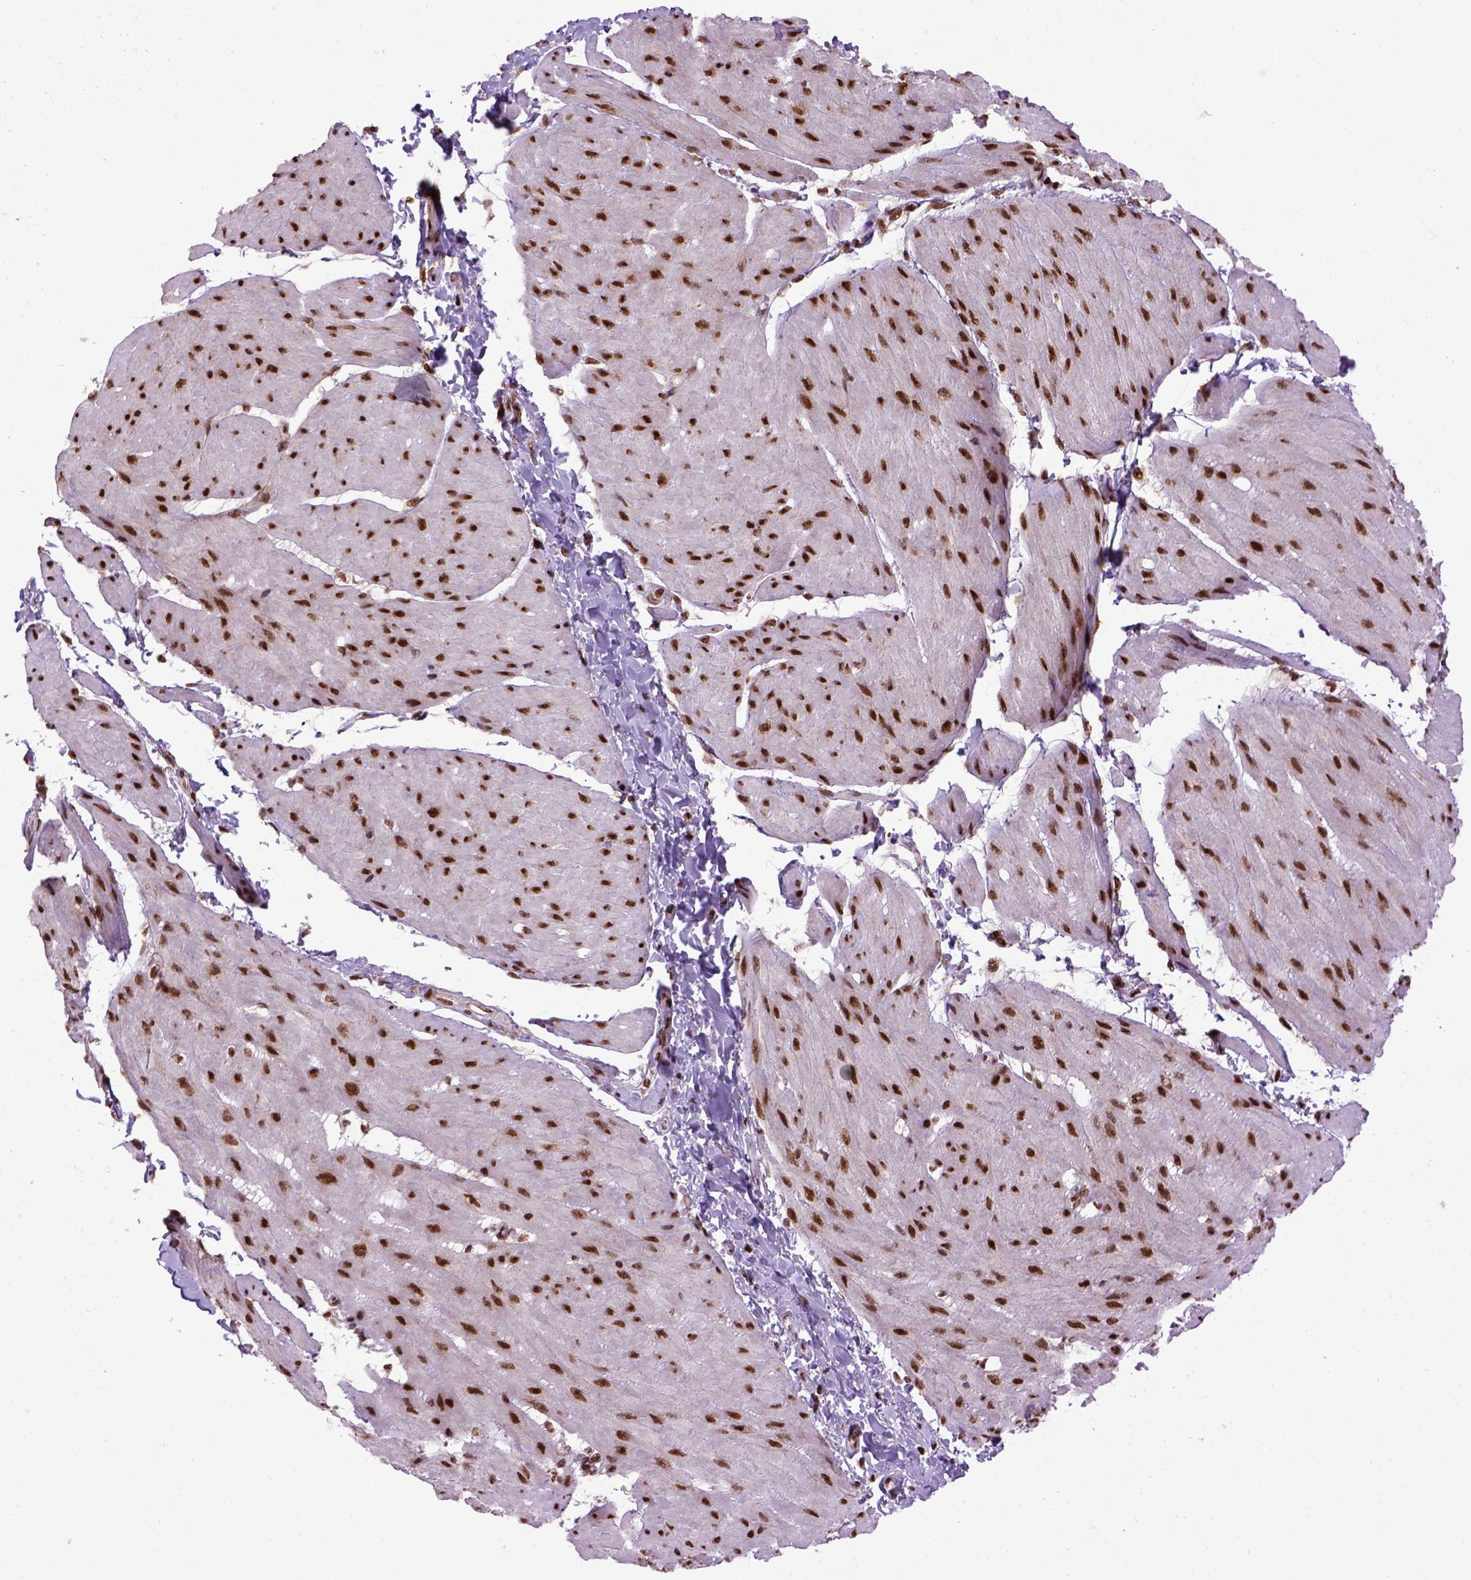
{"staining": {"intensity": "weak", "quantity": "25%-75%", "location": "nuclear"}, "tissue": "adipose tissue", "cell_type": "Adipocytes", "image_type": "normal", "snomed": [{"axis": "morphology", "description": "Normal tissue, NOS"}, {"axis": "topography", "description": "Urinary bladder"}, {"axis": "topography", "description": "Peripheral nerve tissue"}], "caption": "This photomicrograph reveals immunohistochemistry staining of benign human adipose tissue, with low weak nuclear positivity in approximately 25%-75% of adipocytes.", "gene": "CELF1", "patient": {"sex": "female", "age": 60}}